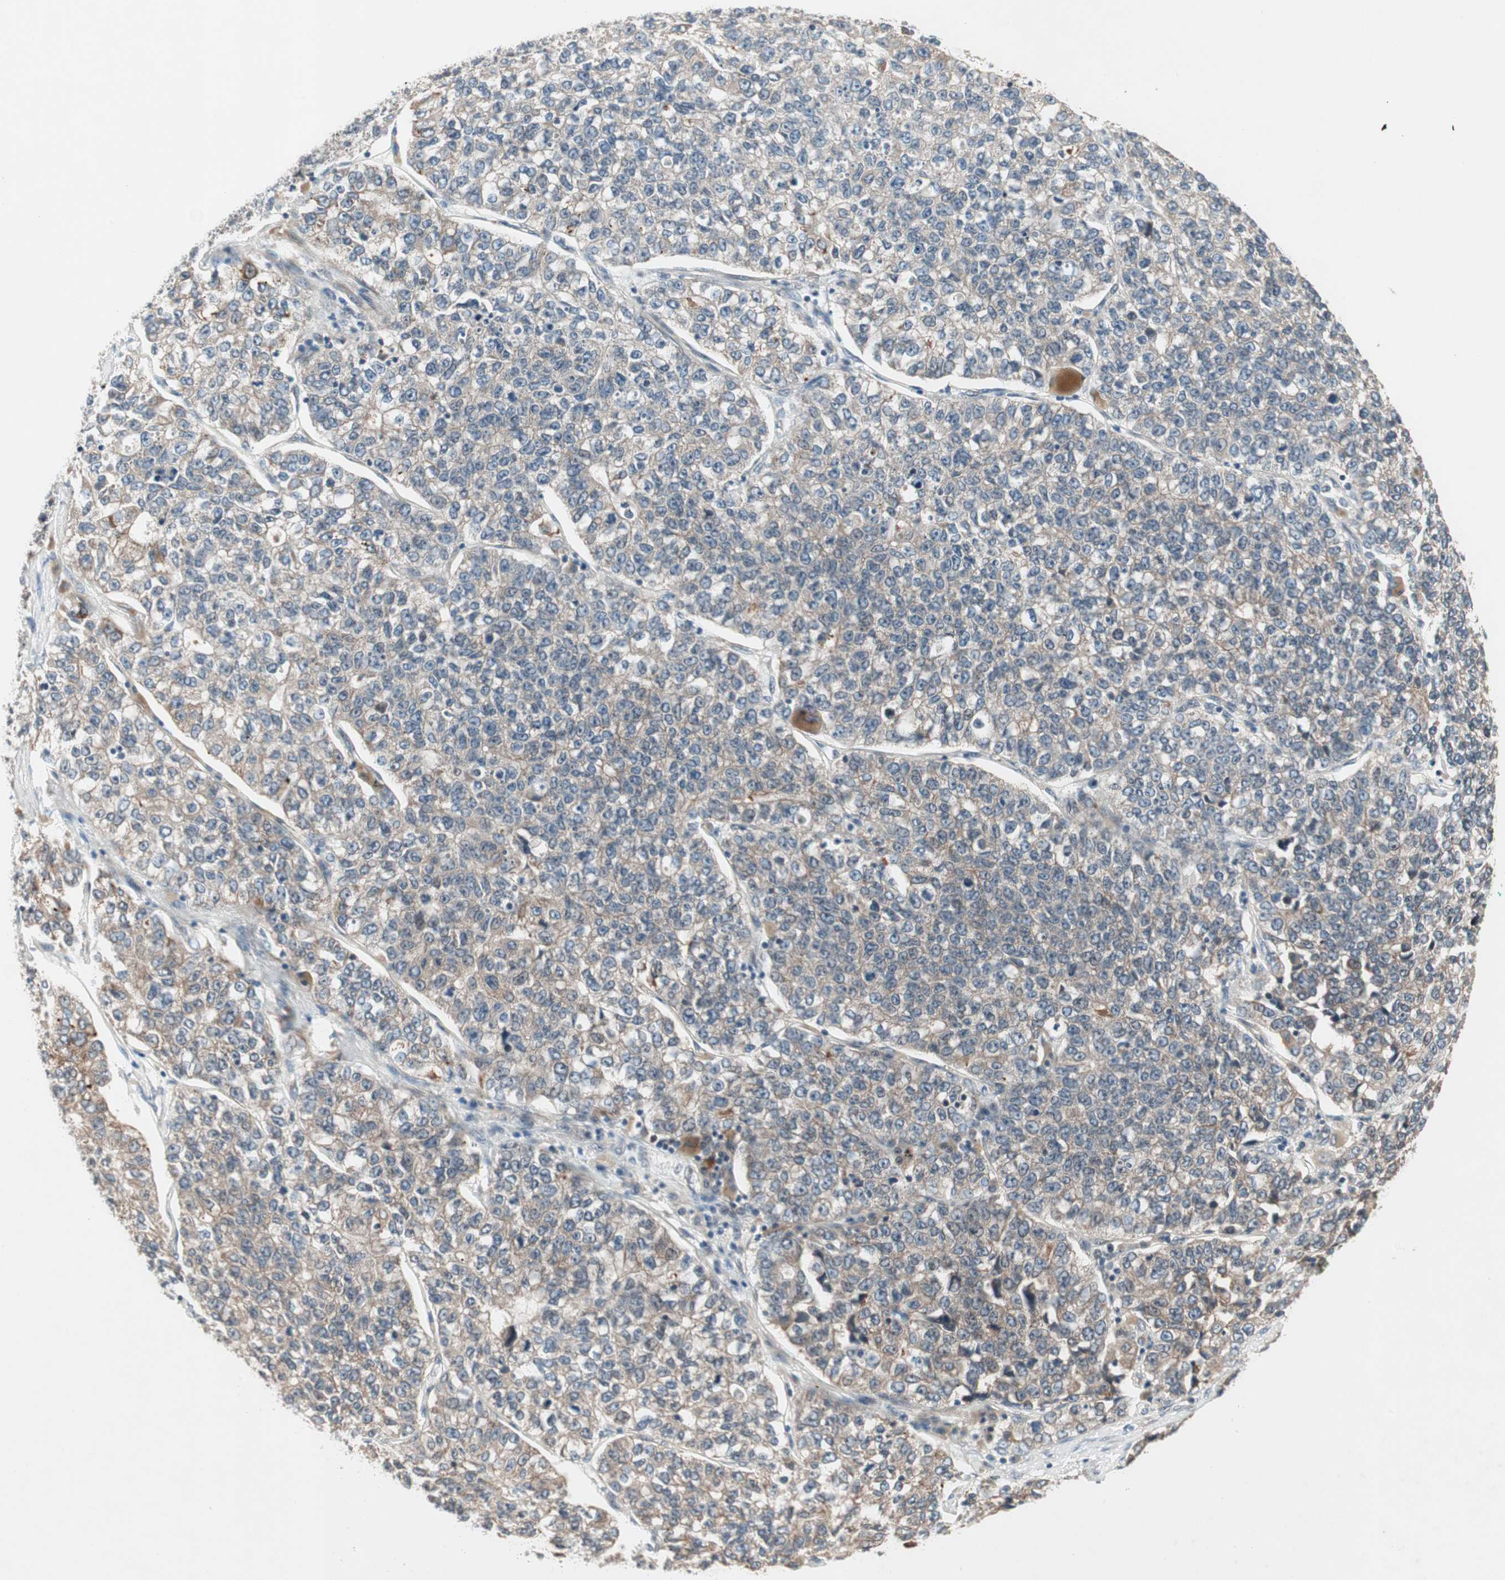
{"staining": {"intensity": "moderate", "quantity": ">75%", "location": "cytoplasmic/membranous"}, "tissue": "lung cancer", "cell_type": "Tumor cells", "image_type": "cancer", "snomed": [{"axis": "morphology", "description": "Adenocarcinoma, NOS"}, {"axis": "topography", "description": "Lung"}], "caption": "Lung cancer (adenocarcinoma) was stained to show a protein in brown. There is medium levels of moderate cytoplasmic/membranous staining in about >75% of tumor cells. The staining is performed using DAB brown chromogen to label protein expression. The nuclei are counter-stained blue using hematoxylin.", "gene": "PGBD1", "patient": {"sex": "male", "age": 49}}